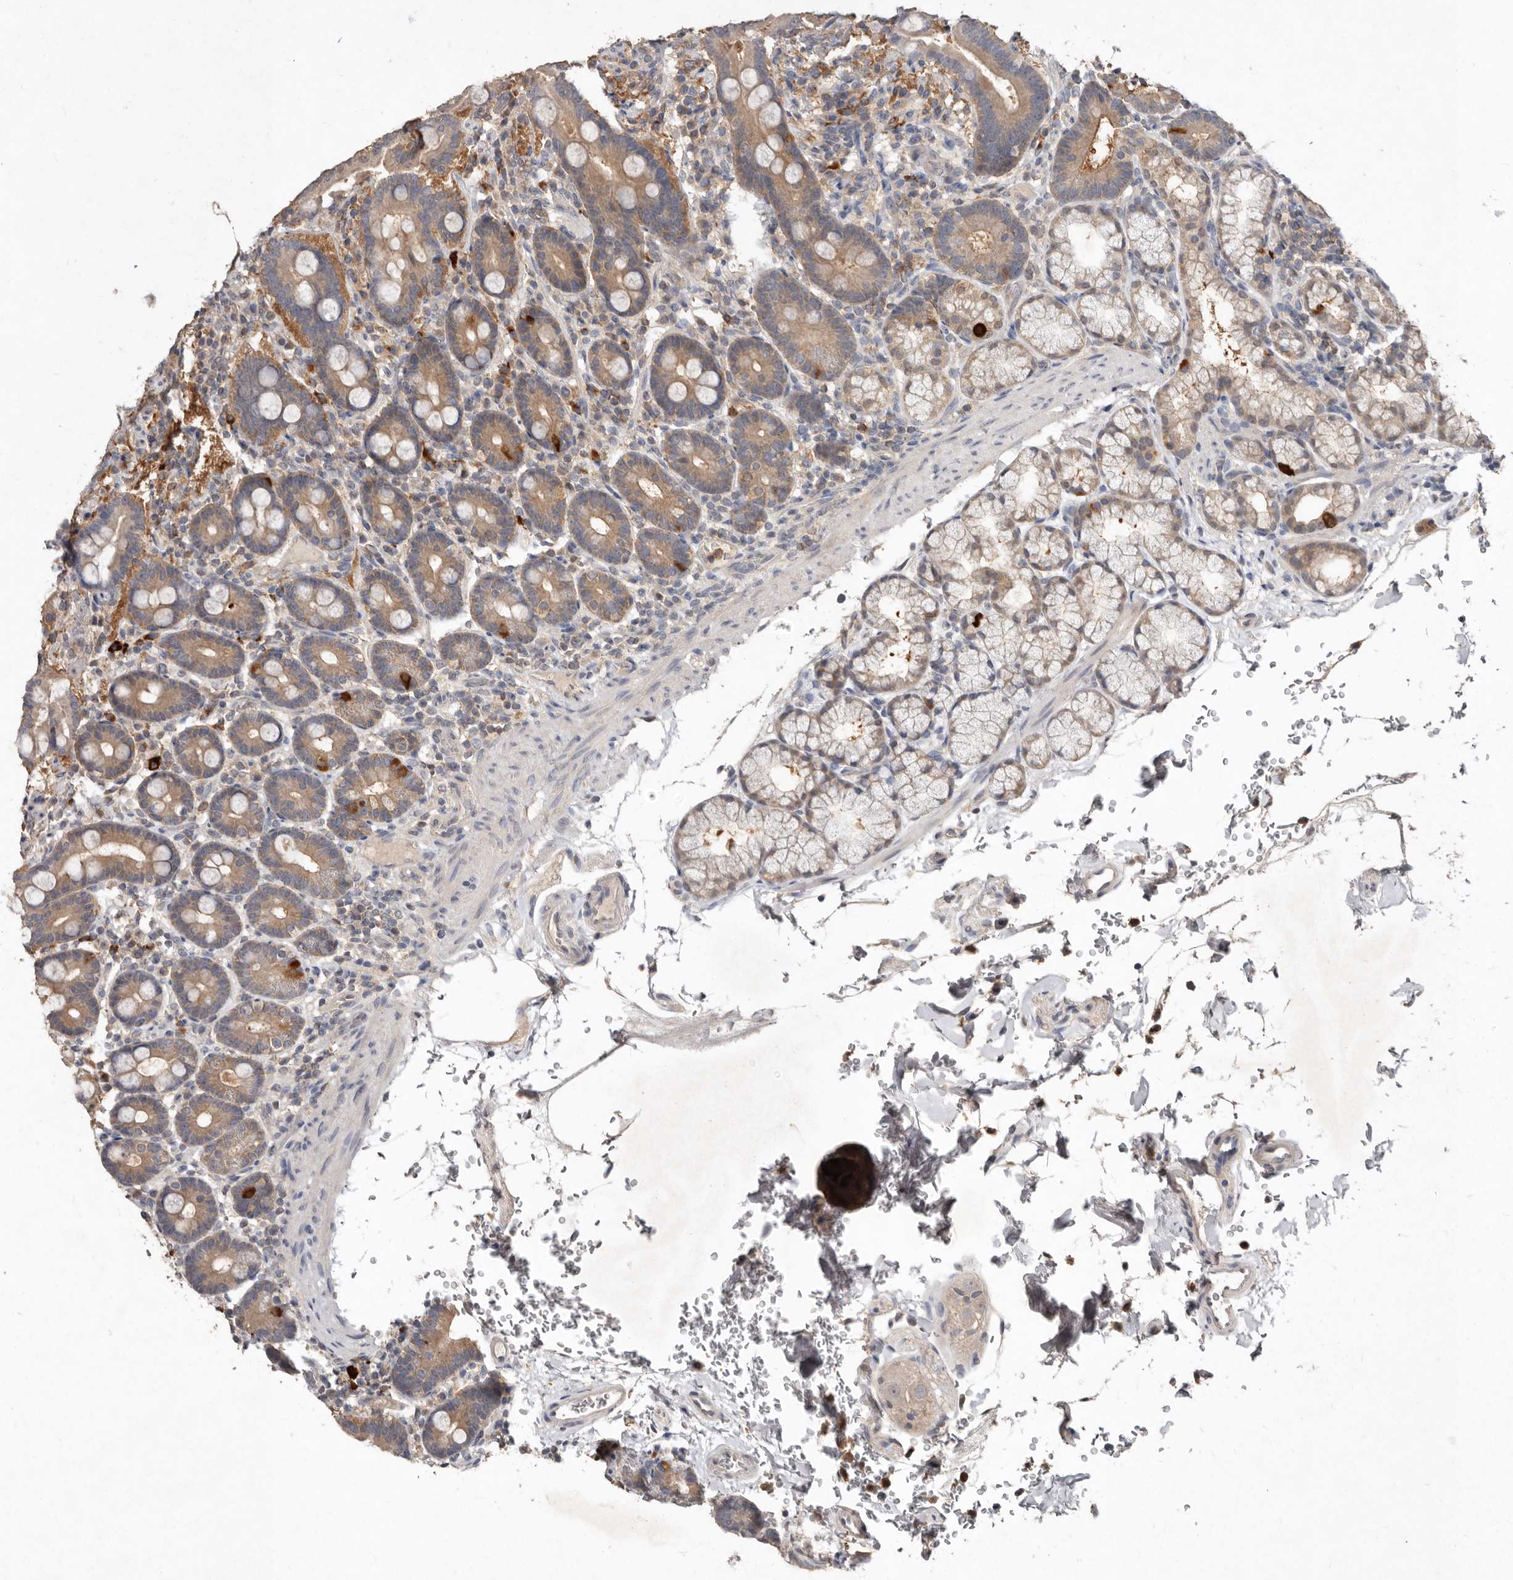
{"staining": {"intensity": "weak", "quantity": ">75%", "location": "cytoplasmic/membranous"}, "tissue": "duodenum", "cell_type": "Glandular cells", "image_type": "normal", "snomed": [{"axis": "morphology", "description": "Normal tissue, NOS"}, {"axis": "topography", "description": "Duodenum"}], "caption": "Immunohistochemical staining of unremarkable duodenum displays low levels of weak cytoplasmic/membranous staining in approximately >75% of glandular cells. (brown staining indicates protein expression, while blue staining denotes nuclei).", "gene": "EDEM1", "patient": {"sex": "male", "age": 54}}